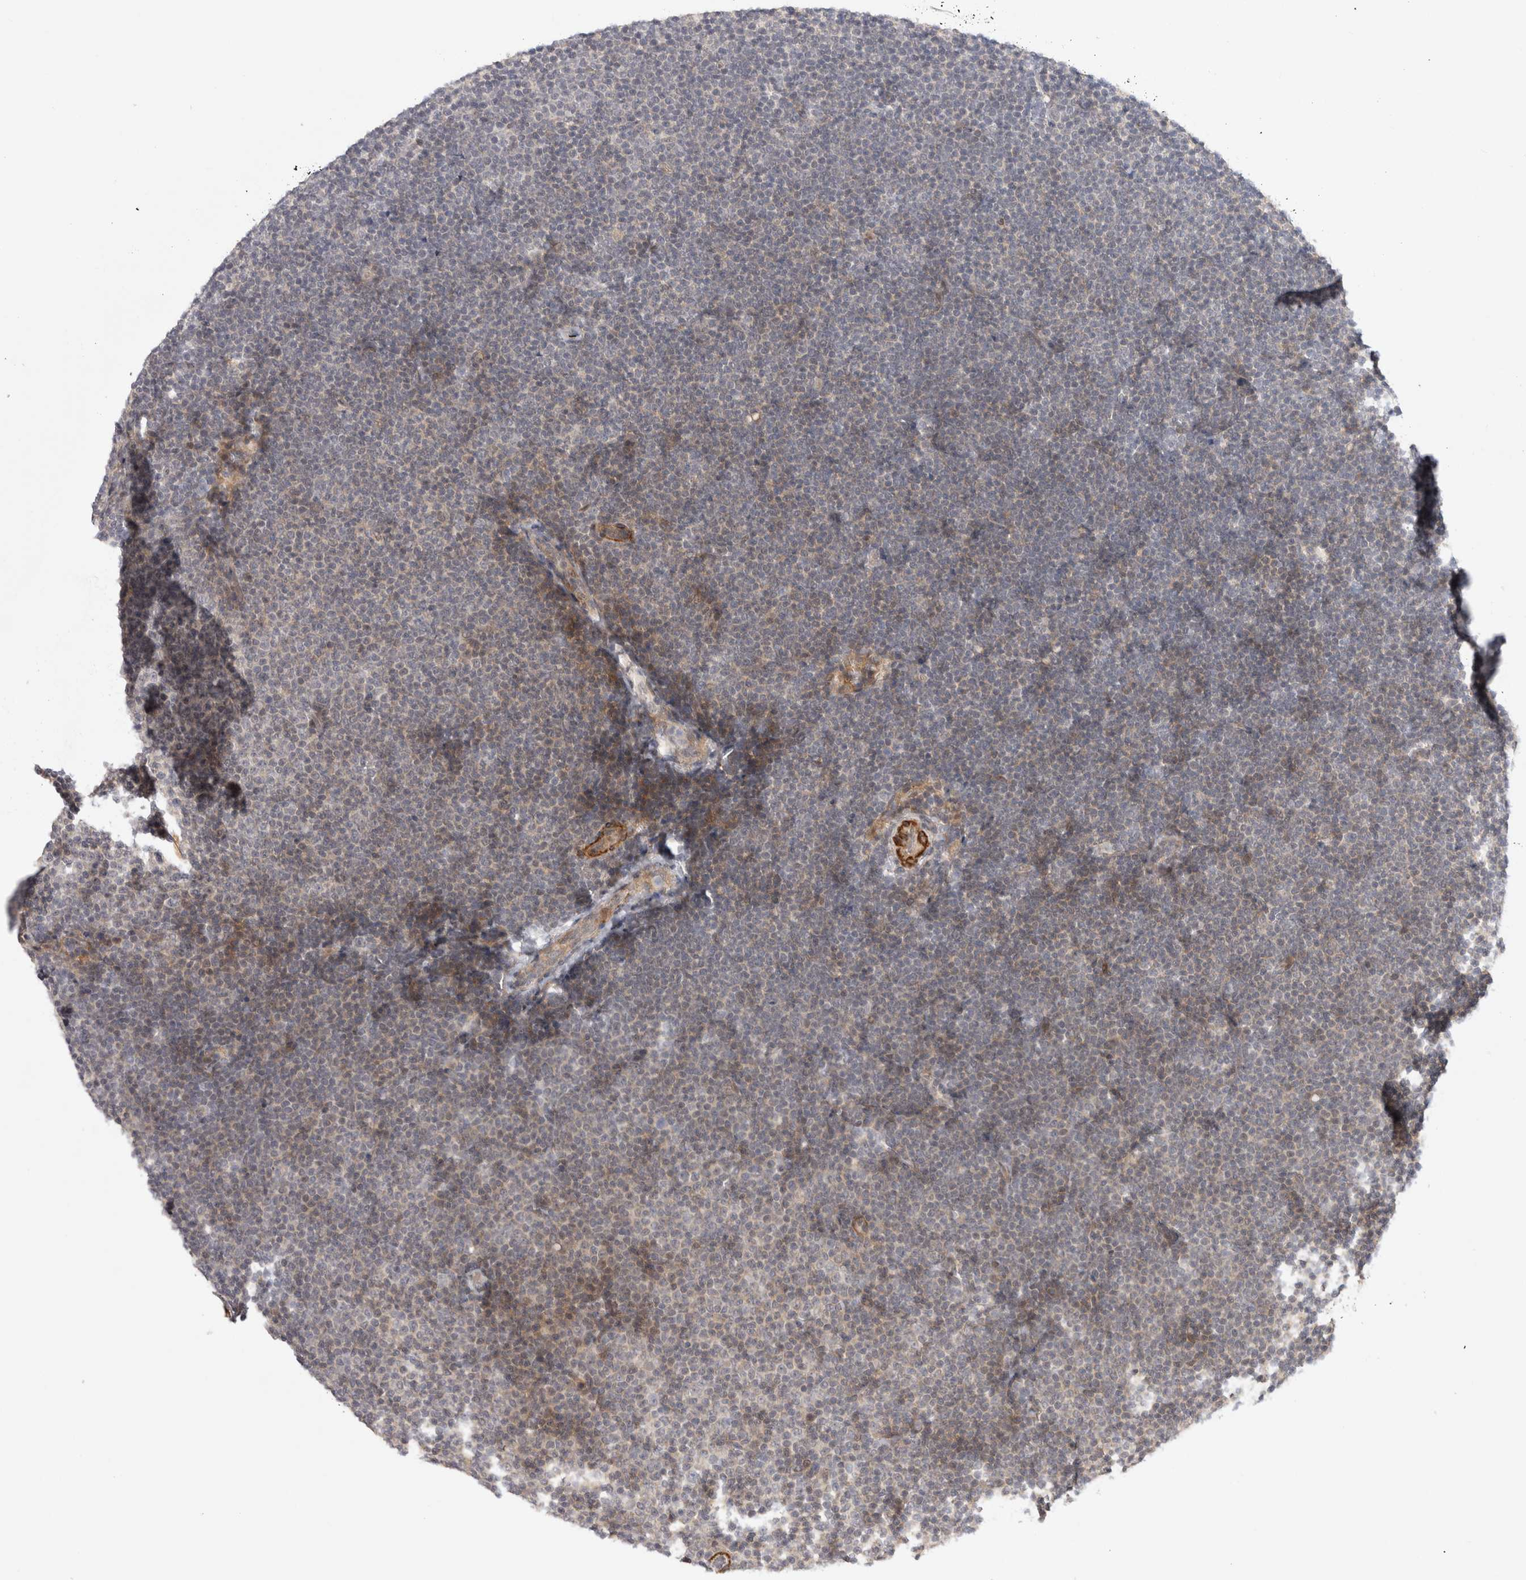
{"staining": {"intensity": "weak", "quantity": "<25%", "location": "cytoplasmic/membranous,nuclear"}, "tissue": "lymphoma", "cell_type": "Tumor cells", "image_type": "cancer", "snomed": [{"axis": "morphology", "description": "Malignant lymphoma, non-Hodgkin's type, Low grade"}, {"axis": "topography", "description": "Lymph node"}], "caption": "The photomicrograph reveals no staining of tumor cells in low-grade malignant lymphoma, non-Hodgkin's type. The staining was performed using DAB to visualize the protein expression in brown, while the nuclei were stained in blue with hematoxylin (Magnification: 20x).", "gene": "ZNF318", "patient": {"sex": "female", "age": 53}}